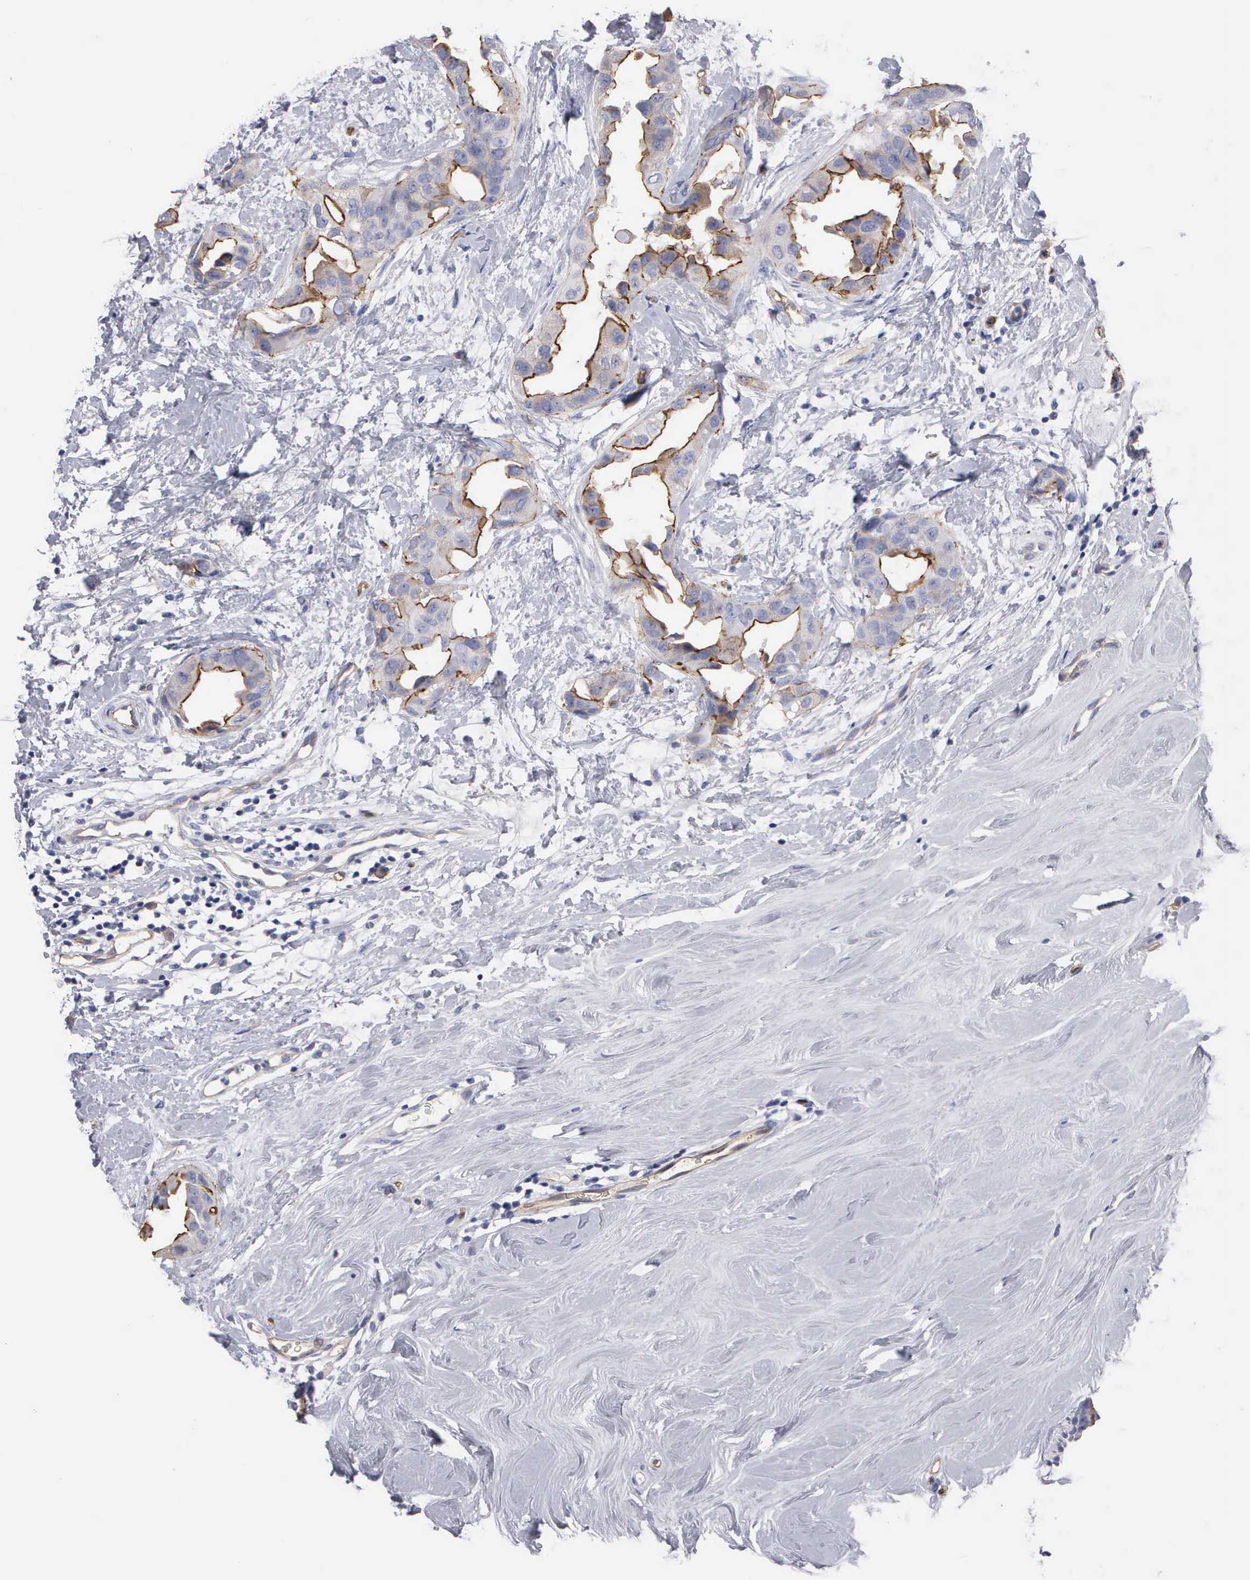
{"staining": {"intensity": "moderate", "quantity": "25%-75%", "location": "cytoplasmic/membranous"}, "tissue": "breast cancer", "cell_type": "Tumor cells", "image_type": "cancer", "snomed": [{"axis": "morphology", "description": "Duct carcinoma"}, {"axis": "topography", "description": "Breast"}], "caption": "Immunohistochemical staining of breast invasive ductal carcinoma shows medium levels of moderate cytoplasmic/membranous protein expression in about 25%-75% of tumor cells.", "gene": "RDX", "patient": {"sex": "female", "age": 40}}